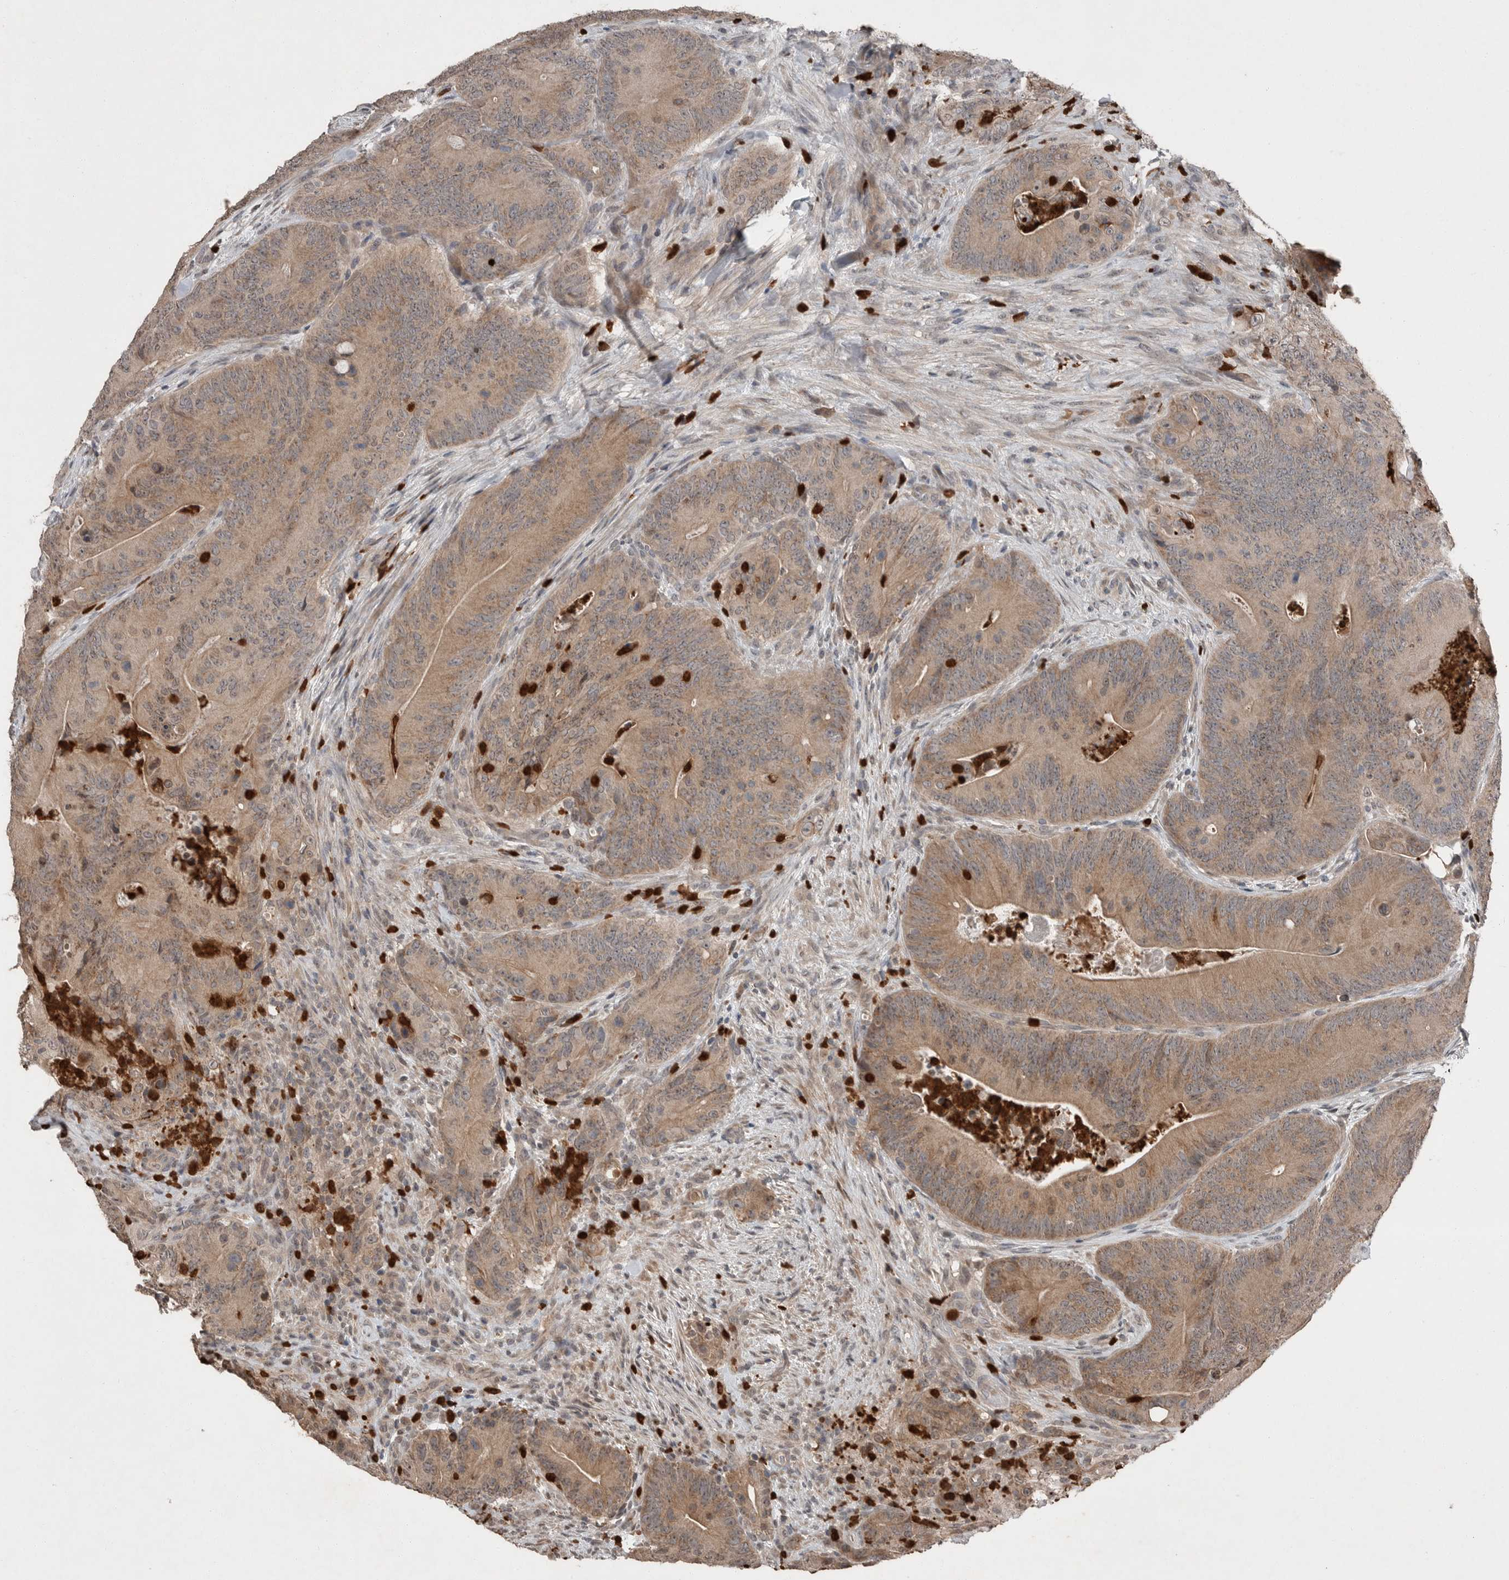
{"staining": {"intensity": "moderate", "quantity": ">75%", "location": "cytoplasmic/membranous"}, "tissue": "colorectal cancer", "cell_type": "Tumor cells", "image_type": "cancer", "snomed": [{"axis": "morphology", "description": "Normal tissue, NOS"}, {"axis": "topography", "description": "Colon"}], "caption": "Colorectal cancer stained with DAB (3,3'-diaminobenzidine) immunohistochemistry (IHC) exhibits medium levels of moderate cytoplasmic/membranous staining in approximately >75% of tumor cells.", "gene": "SCP2", "patient": {"sex": "female", "age": 82}}